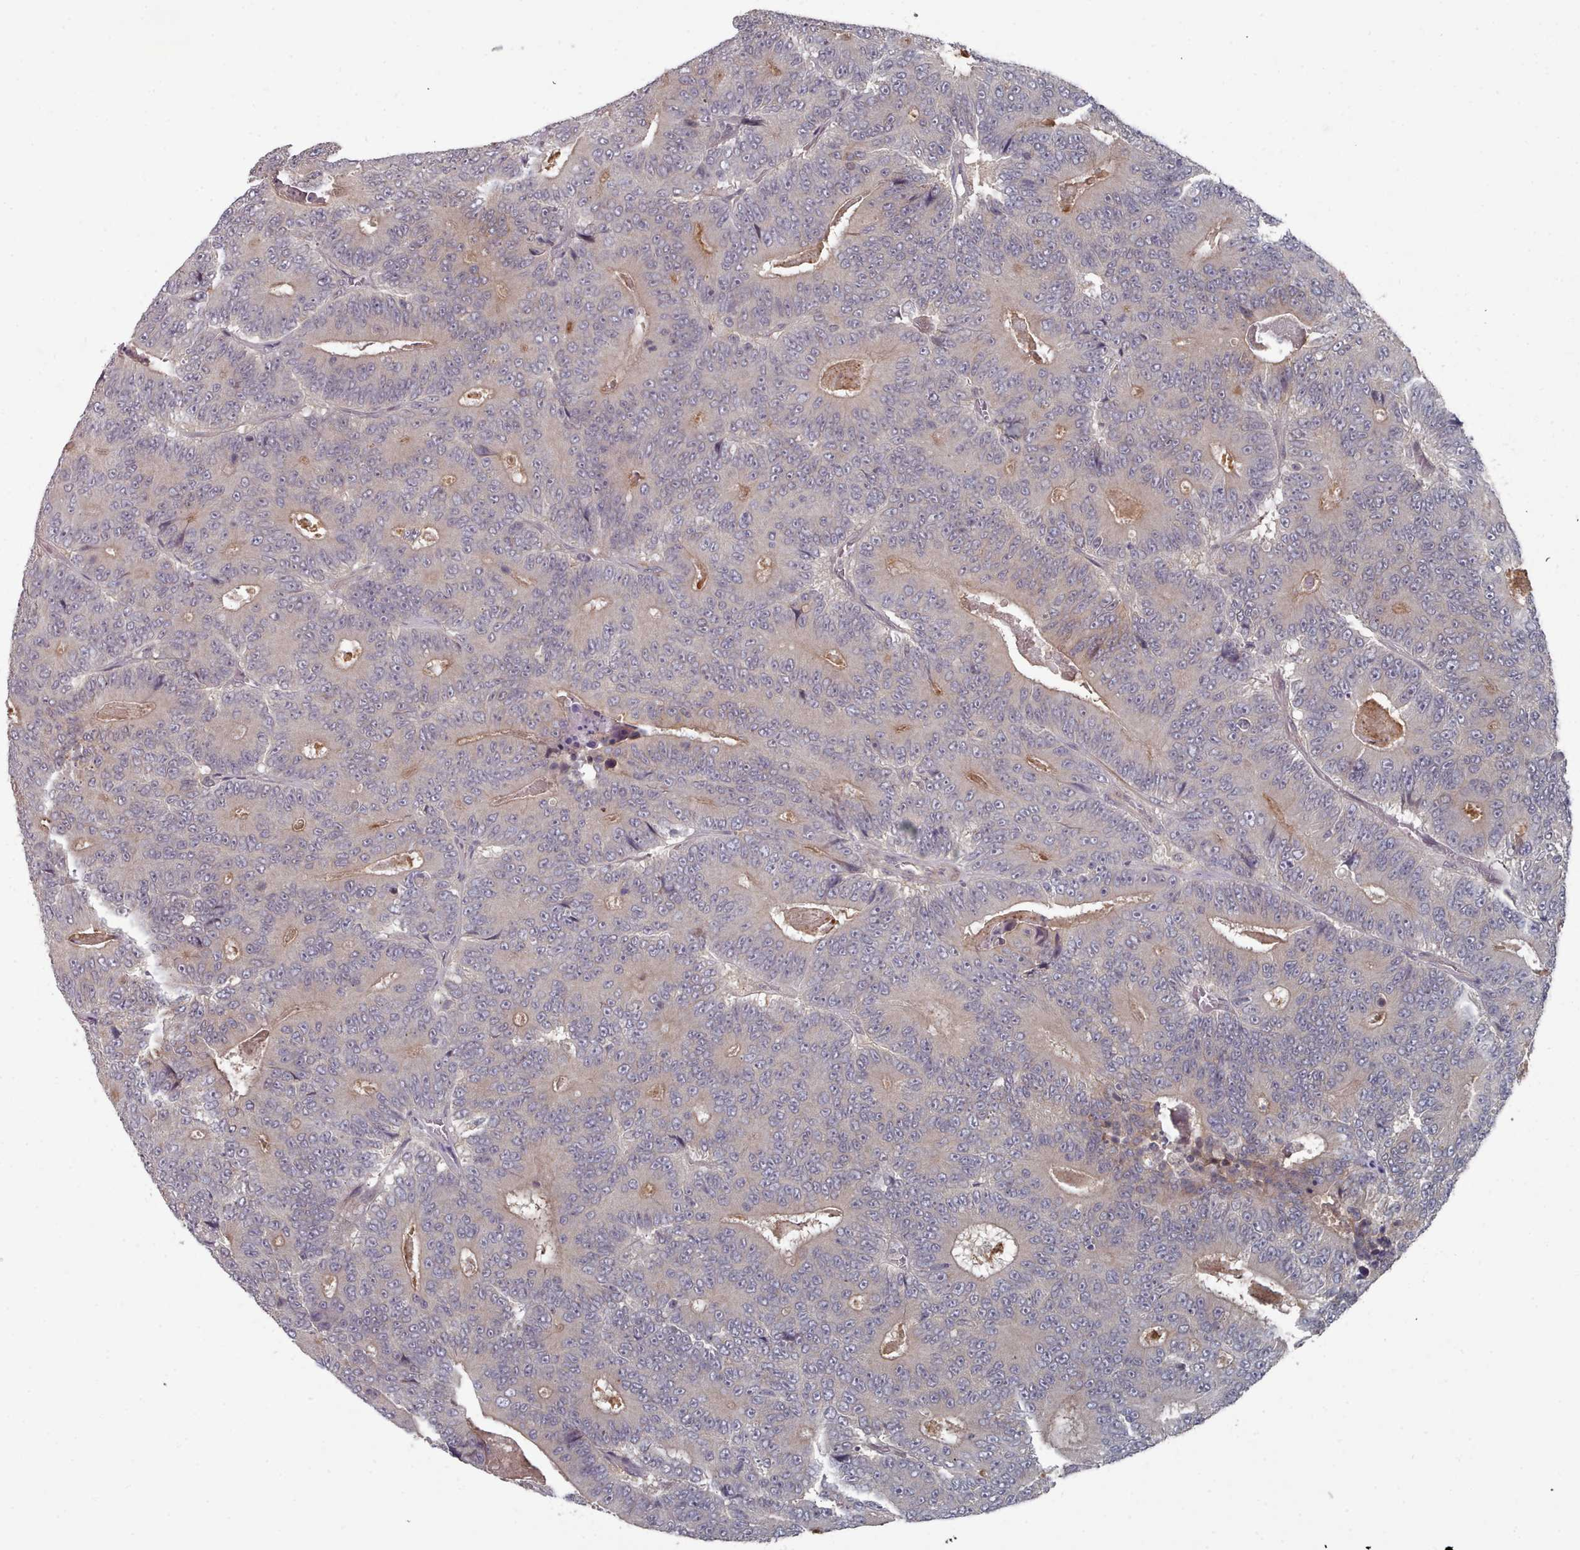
{"staining": {"intensity": "negative", "quantity": "none", "location": "none"}, "tissue": "colorectal cancer", "cell_type": "Tumor cells", "image_type": "cancer", "snomed": [{"axis": "morphology", "description": "Adenocarcinoma, NOS"}, {"axis": "topography", "description": "Colon"}], "caption": "The histopathology image exhibits no staining of tumor cells in colorectal adenocarcinoma.", "gene": "HYAL3", "patient": {"sex": "male", "age": 83}}